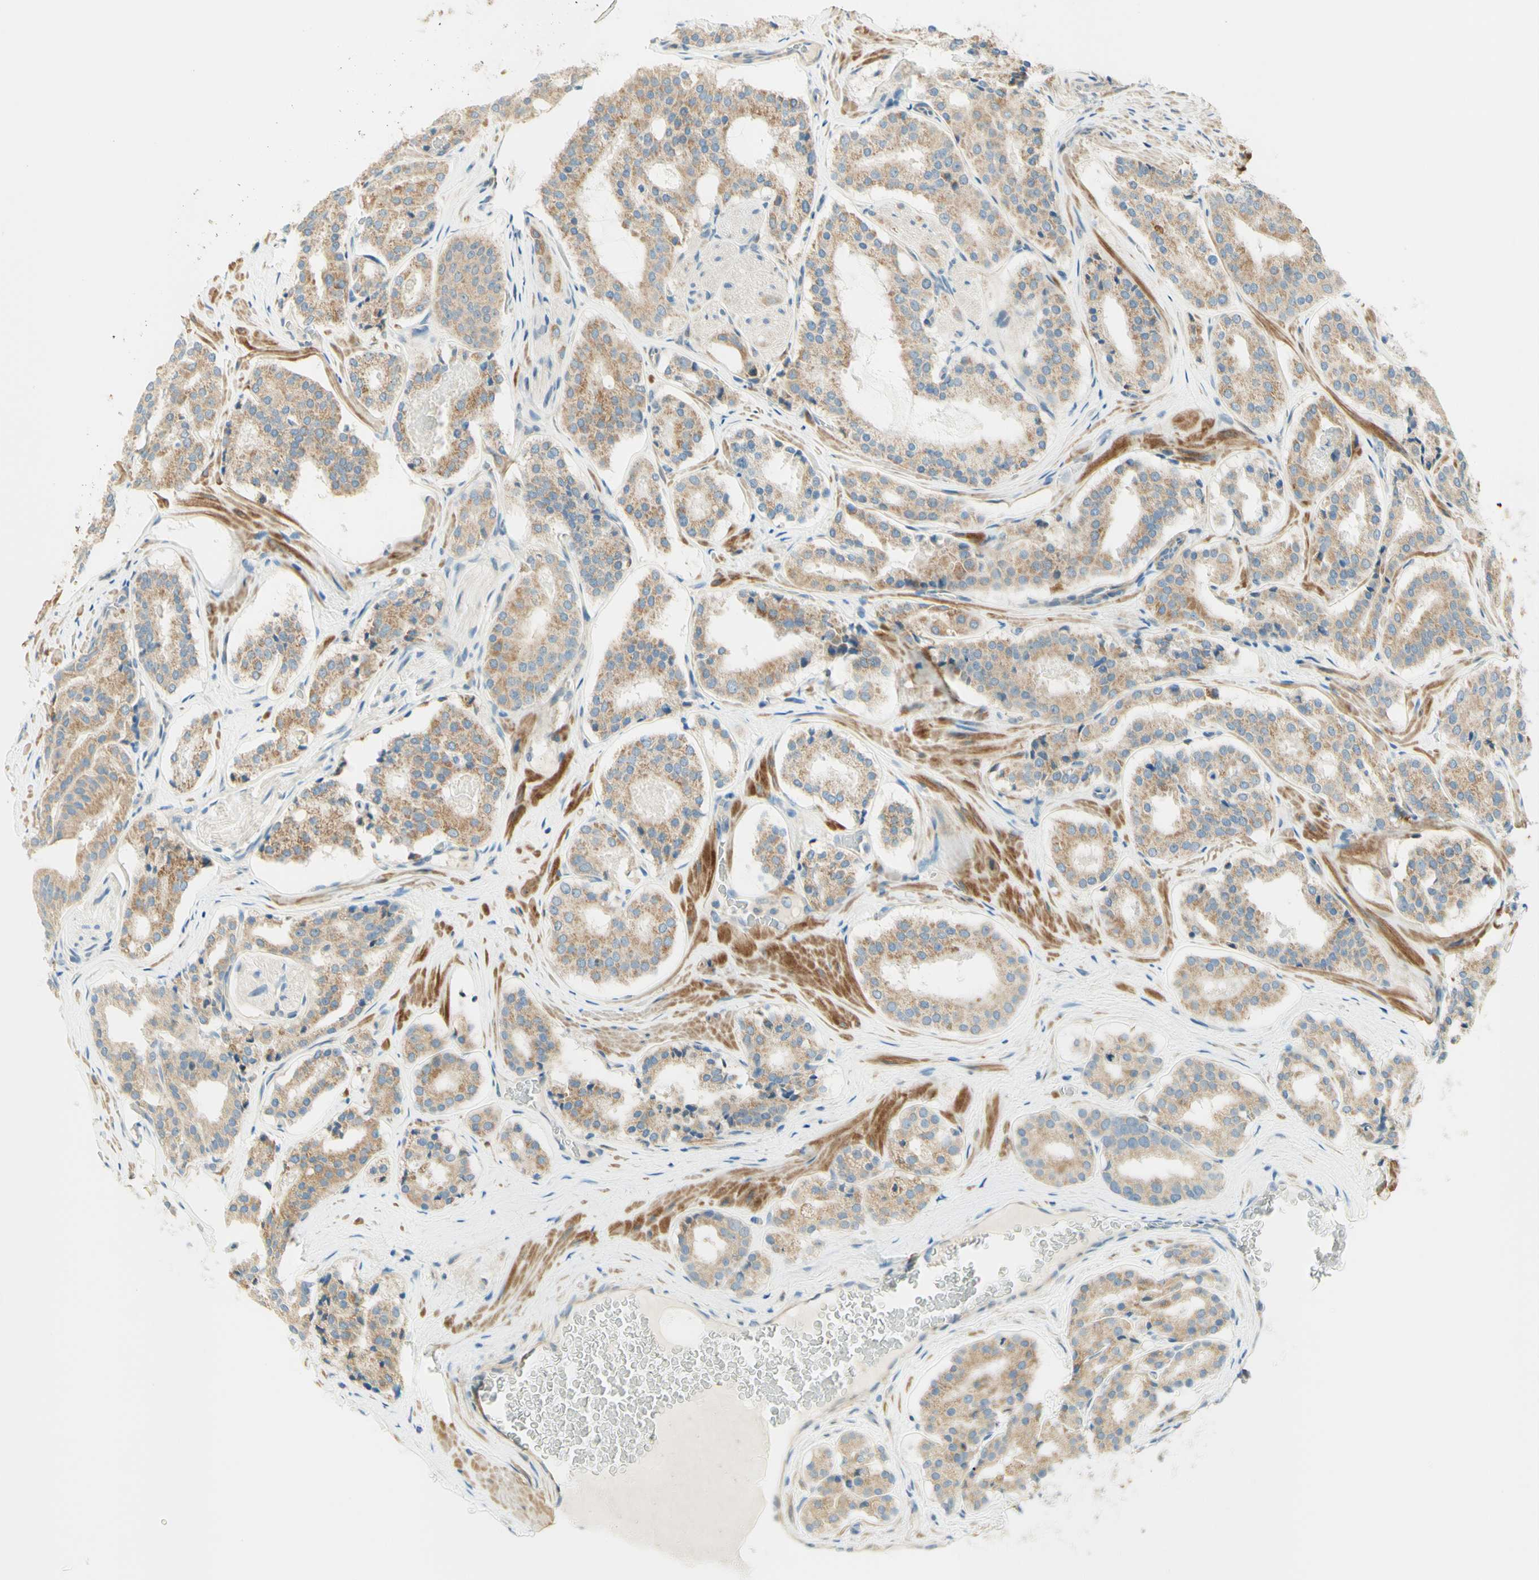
{"staining": {"intensity": "weak", "quantity": ">75%", "location": "cytoplasmic/membranous"}, "tissue": "prostate cancer", "cell_type": "Tumor cells", "image_type": "cancer", "snomed": [{"axis": "morphology", "description": "Adenocarcinoma, High grade"}, {"axis": "topography", "description": "Prostate"}], "caption": "Immunohistochemical staining of adenocarcinoma (high-grade) (prostate) reveals weak cytoplasmic/membranous protein expression in approximately >75% of tumor cells.", "gene": "PROM1", "patient": {"sex": "male", "age": 60}}